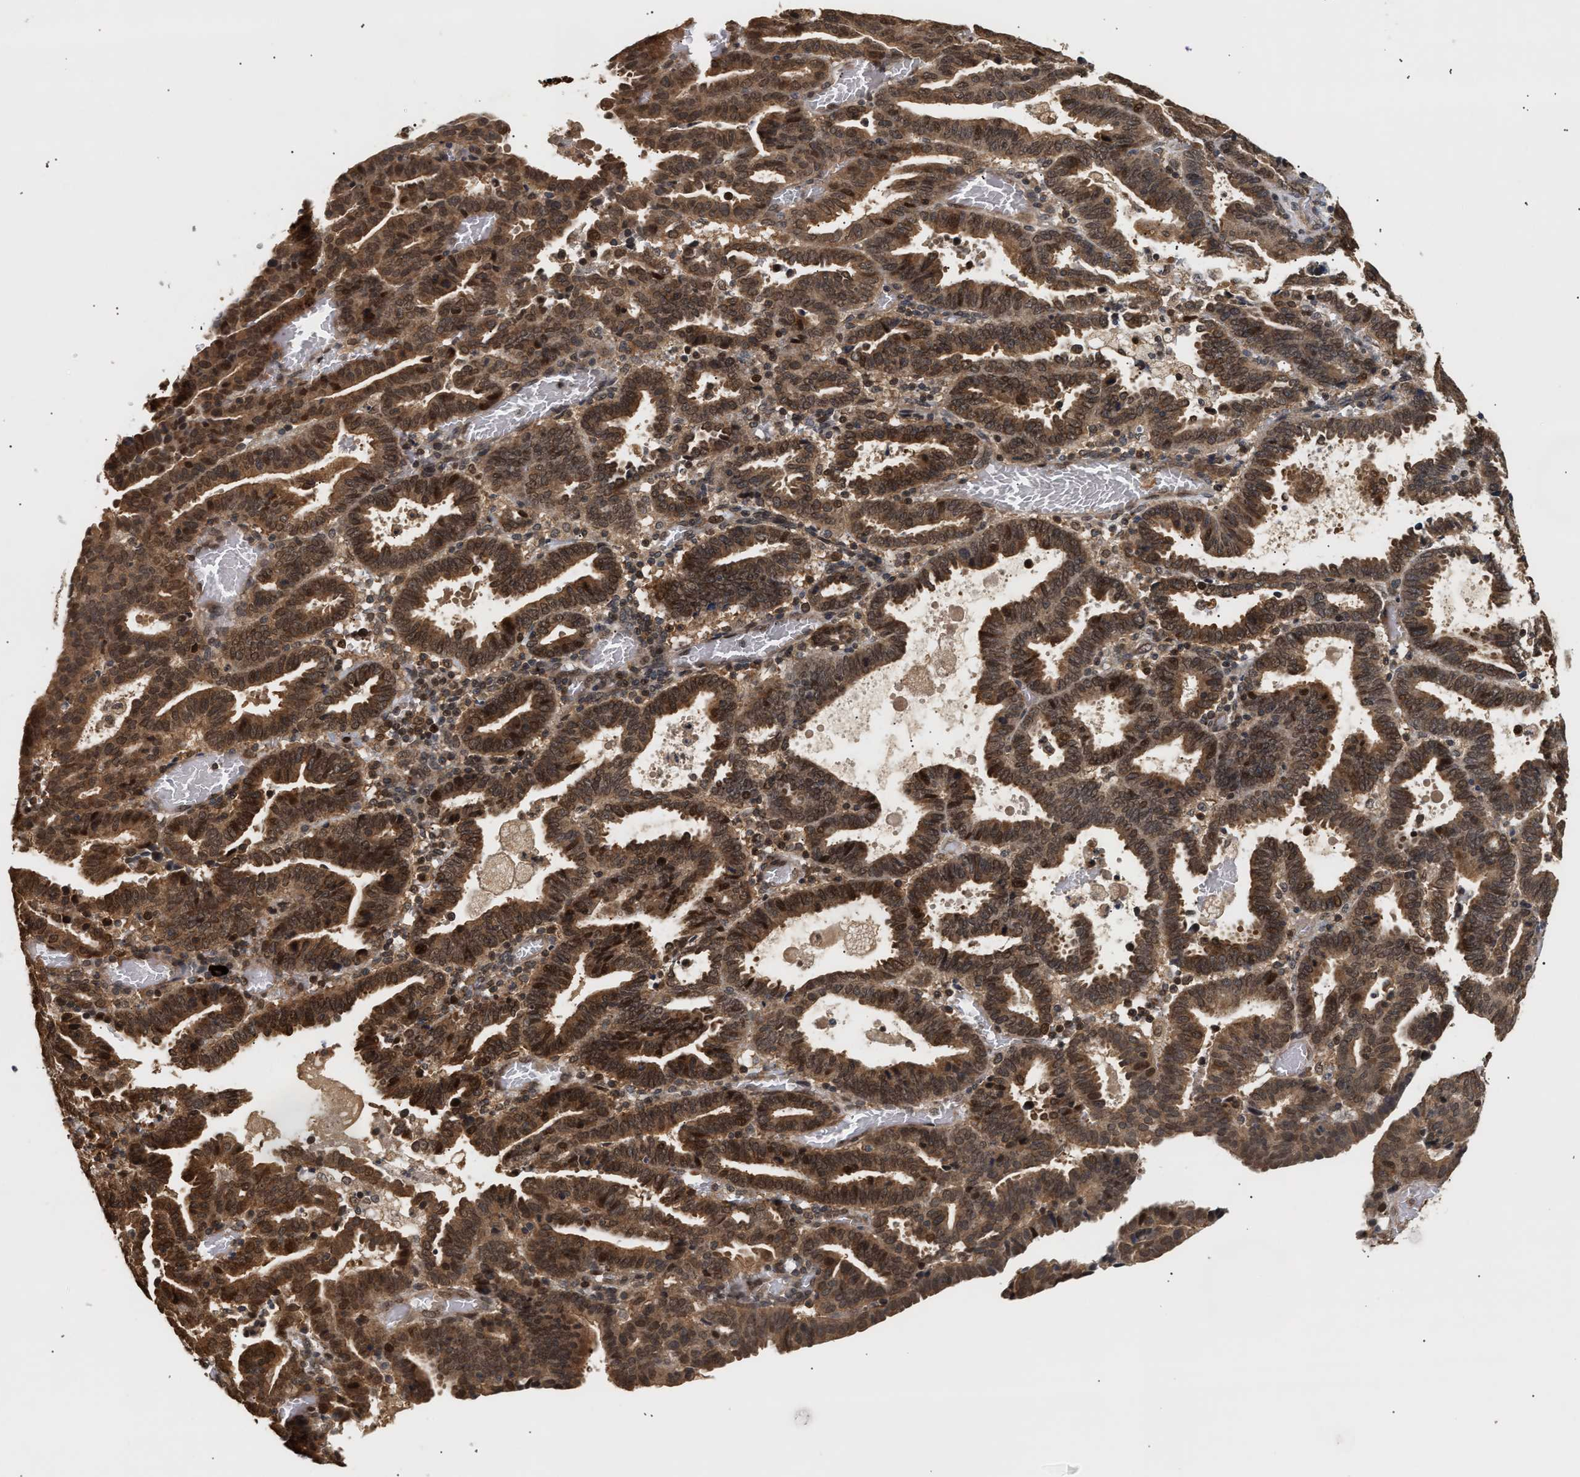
{"staining": {"intensity": "moderate", "quantity": ">75%", "location": "cytoplasmic/membranous,nuclear"}, "tissue": "endometrial cancer", "cell_type": "Tumor cells", "image_type": "cancer", "snomed": [{"axis": "morphology", "description": "Adenocarcinoma, NOS"}, {"axis": "topography", "description": "Uterus"}], "caption": "Immunohistochemical staining of human endometrial cancer (adenocarcinoma) displays medium levels of moderate cytoplasmic/membranous and nuclear positivity in about >75% of tumor cells.", "gene": "ABHD5", "patient": {"sex": "female", "age": 83}}